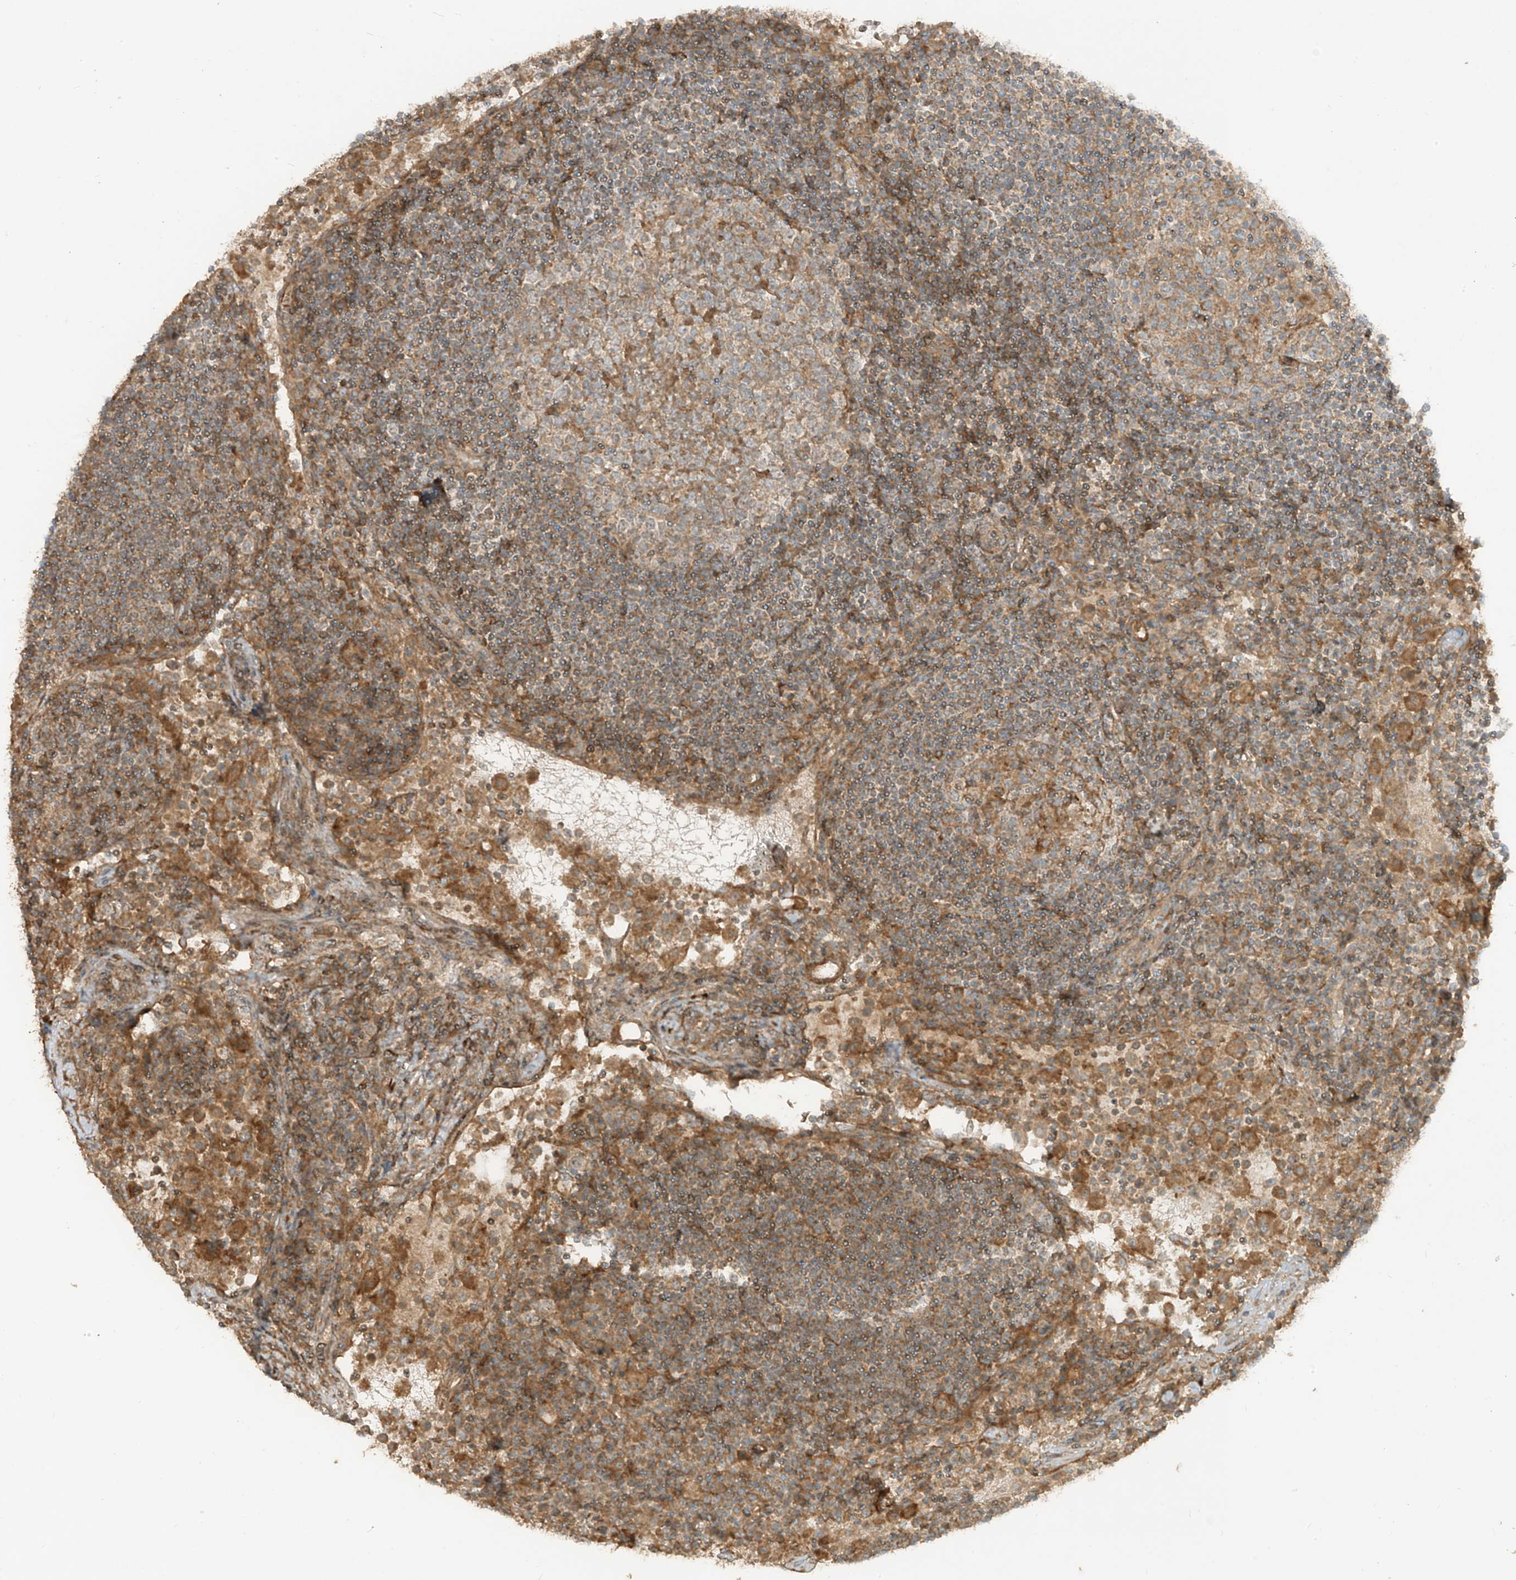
{"staining": {"intensity": "moderate", "quantity": "25%-75%", "location": "cytoplasmic/membranous"}, "tissue": "lymph node", "cell_type": "Germinal center cells", "image_type": "normal", "snomed": [{"axis": "morphology", "description": "Normal tissue, NOS"}, {"axis": "topography", "description": "Lymph node"}], "caption": "Immunohistochemistry (IHC) histopathology image of unremarkable human lymph node stained for a protein (brown), which shows medium levels of moderate cytoplasmic/membranous staining in approximately 25%-75% of germinal center cells.", "gene": "ENTR1", "patient": {"sex": "female", "age": 53}}